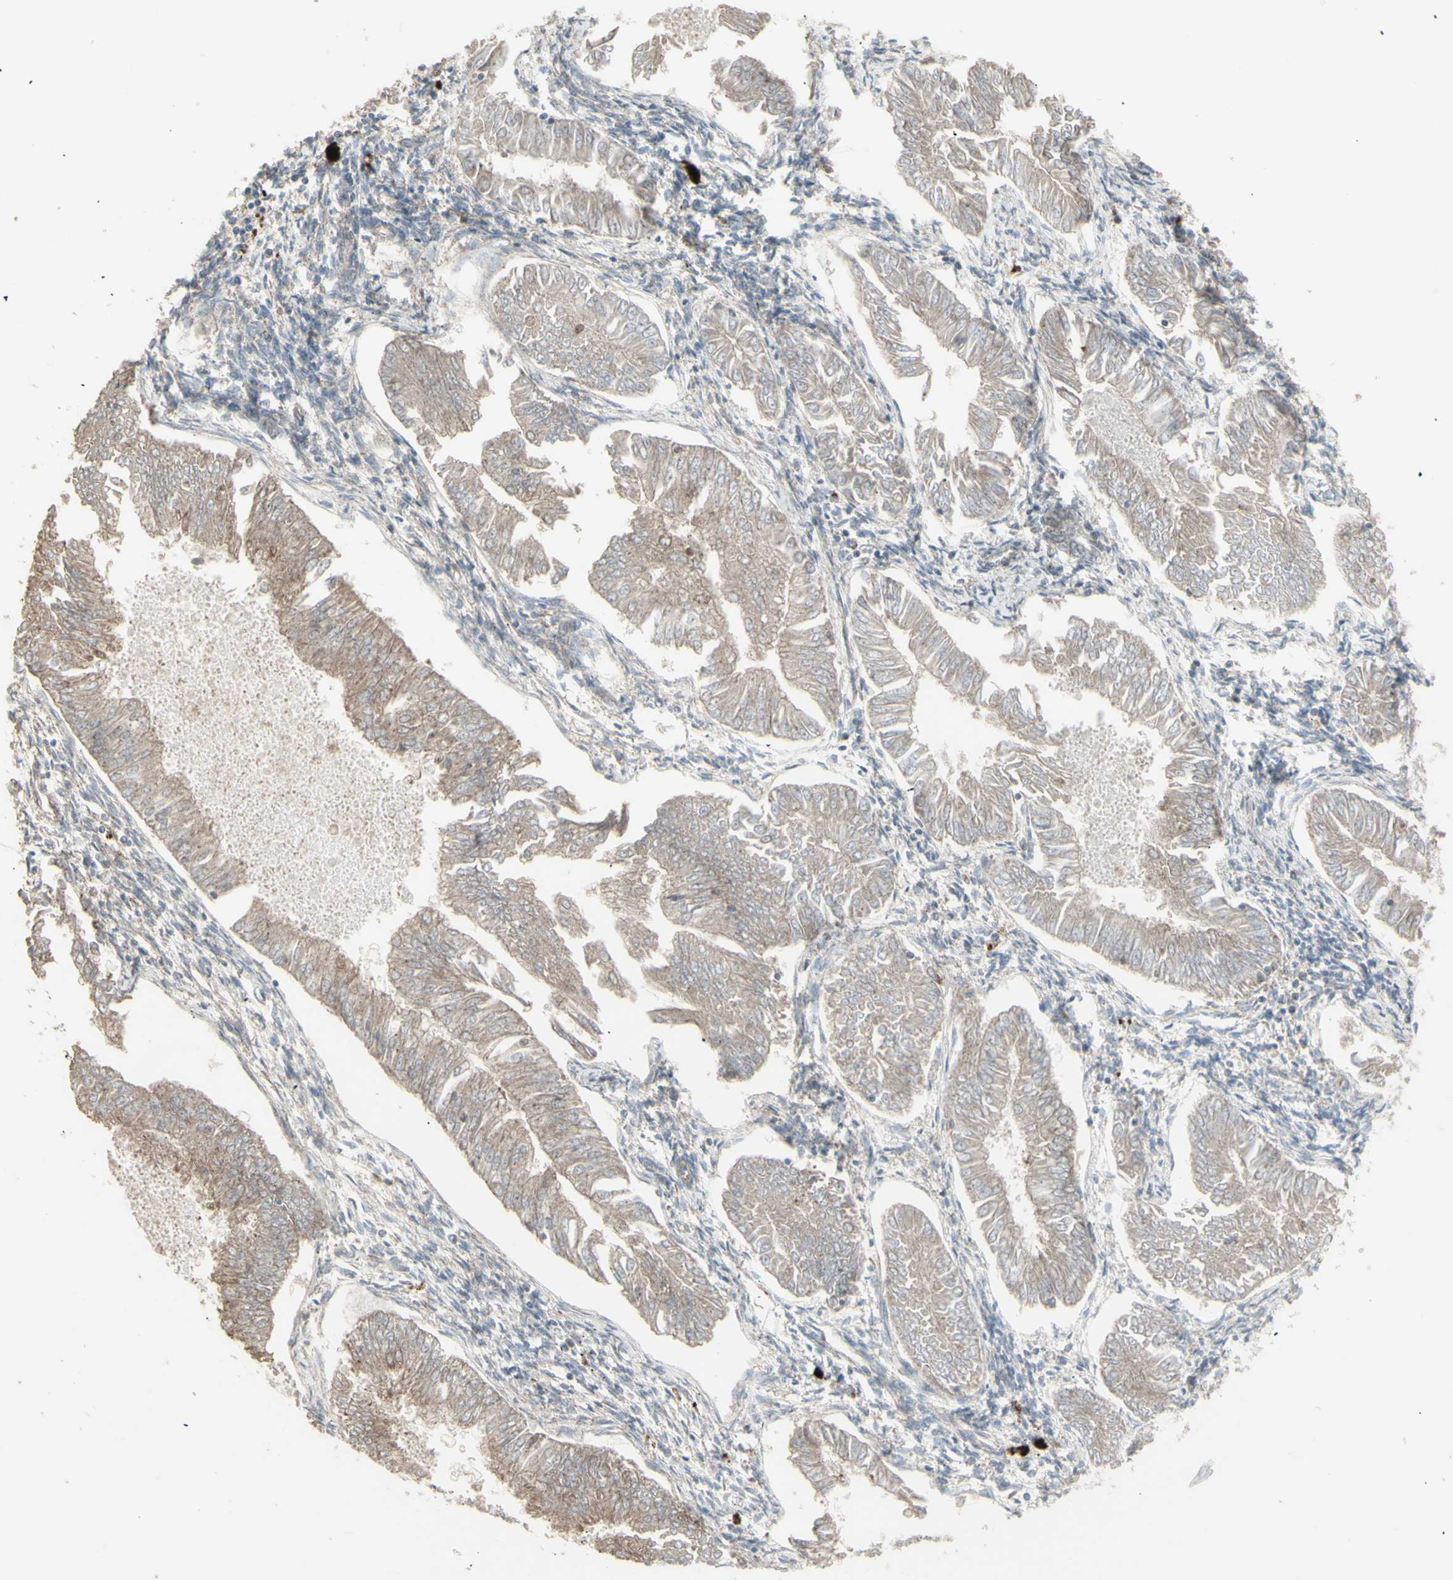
{"staining": {"intensity": "moderate", "quantity": "25%-75%", "location": "cytoplasmic/membranous"}, "tissue": "endometrial cancer", "cell_type": "Tumor cells", "image_type": "cancer", "snomed": [{"axis": "morphology", "description": "Adenocarcinoma, NOS"}, {"axis": "topography", "description": "Endometrium"}], "caption": "Adenocarcinoma (endometrial) stained with DAB immunohistochemistry (IHC) demonstrates medium levels of moderate cytoplasmic/membranous staining in approximately 25%-75% of tumor cells. The staining was performed using DAB, with brown indicating positive protein expression. Nuclei are stained blue with hematoxylin.", "gene": "RNASEL", "patient": {"sex": "female", "age": 53}}